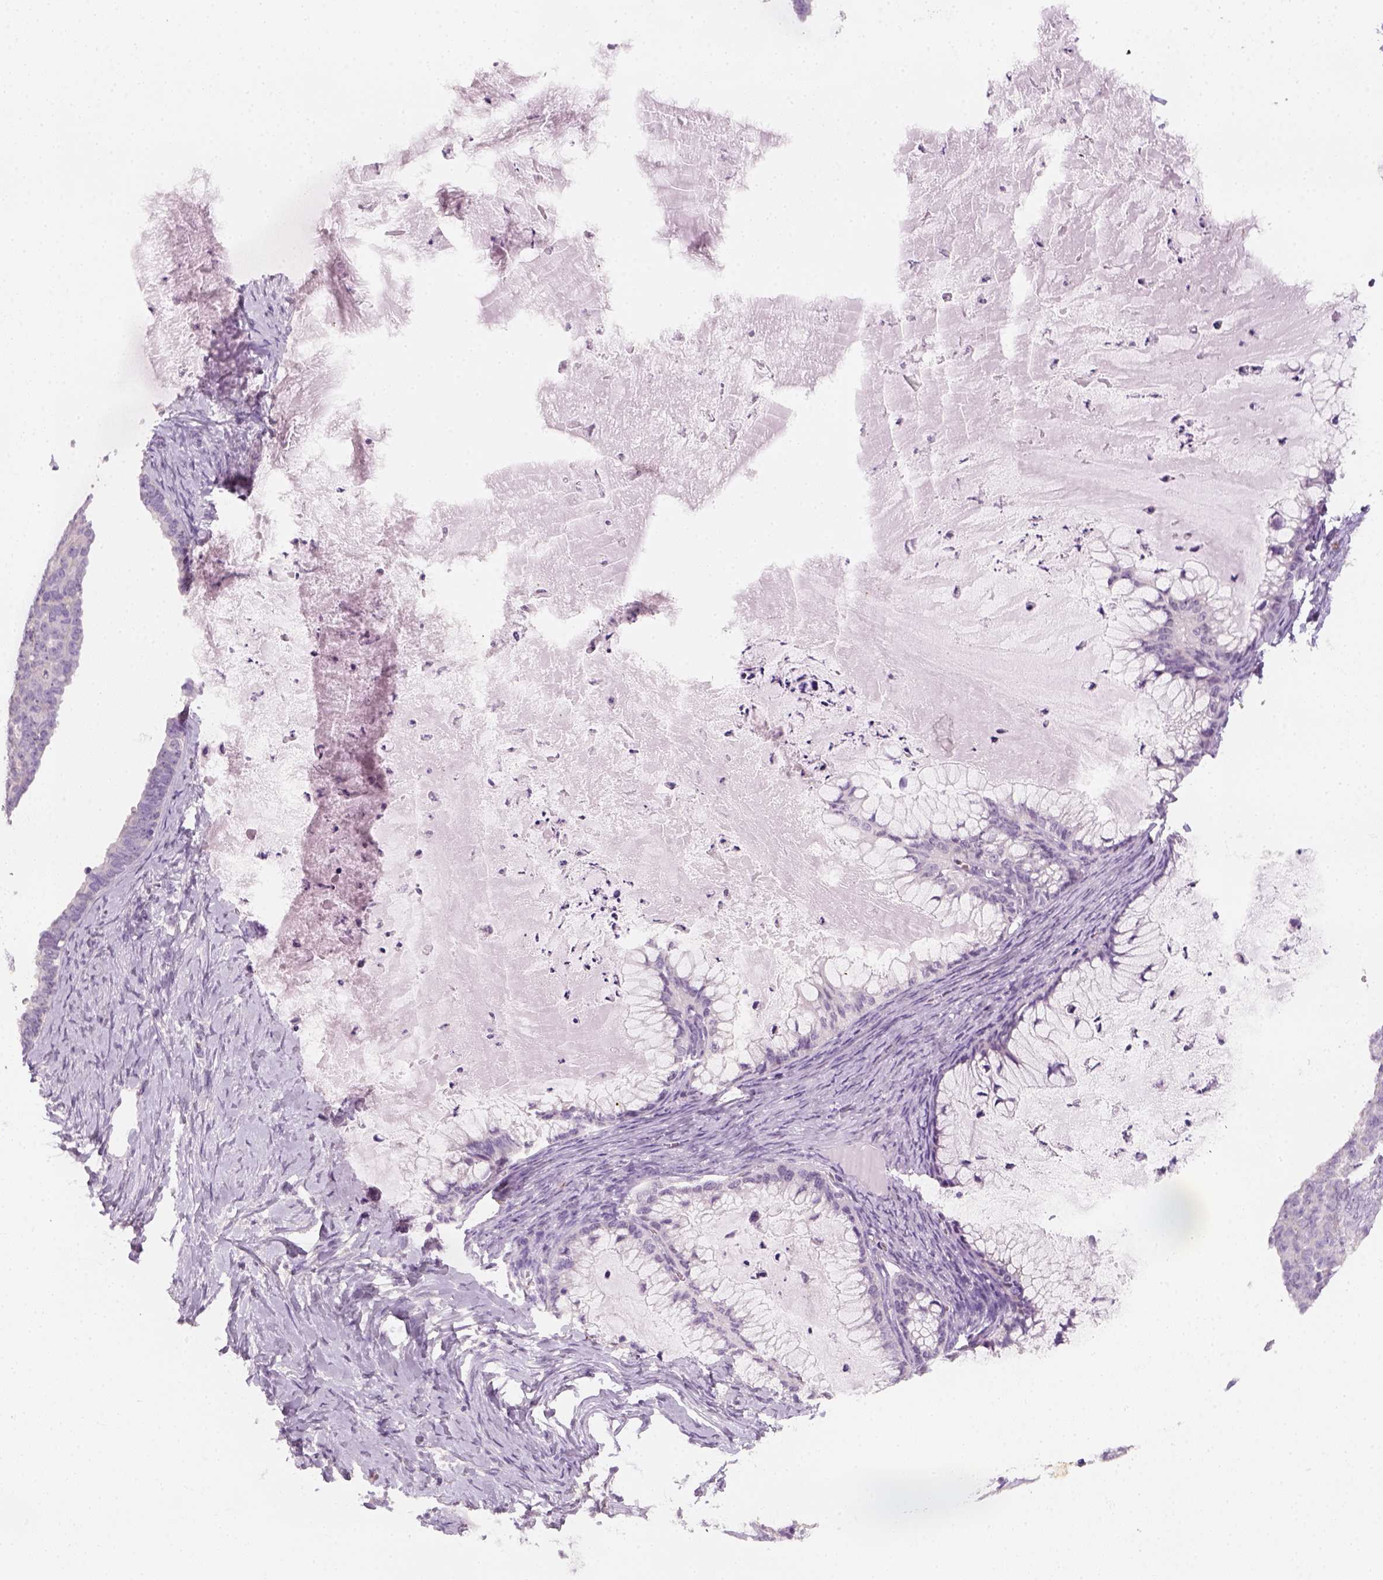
{"staining": {"intensity": "negative", "quantity": "none", "location": "none"}, "tissue": "ovarian cancer", "cell_type": "Tumor cells", "image_type": "cancer", "snomed": [{"axis": "morphology", "description": "Cystadenocarcinoma, mucinous, NOS"}, {"axis": "topography", "description": "Ovary"}], "caption": "Immunohistochemistry histopathology image of neoplastic tissue: human ovarian mucinous cystadenocarcinoma stained with DAB (3,3'-diaminobenzidine) displays no significant protein expression in tumor cells.", "gene": "FAM163B", "patient": {"sex": "female", "age": 72}}